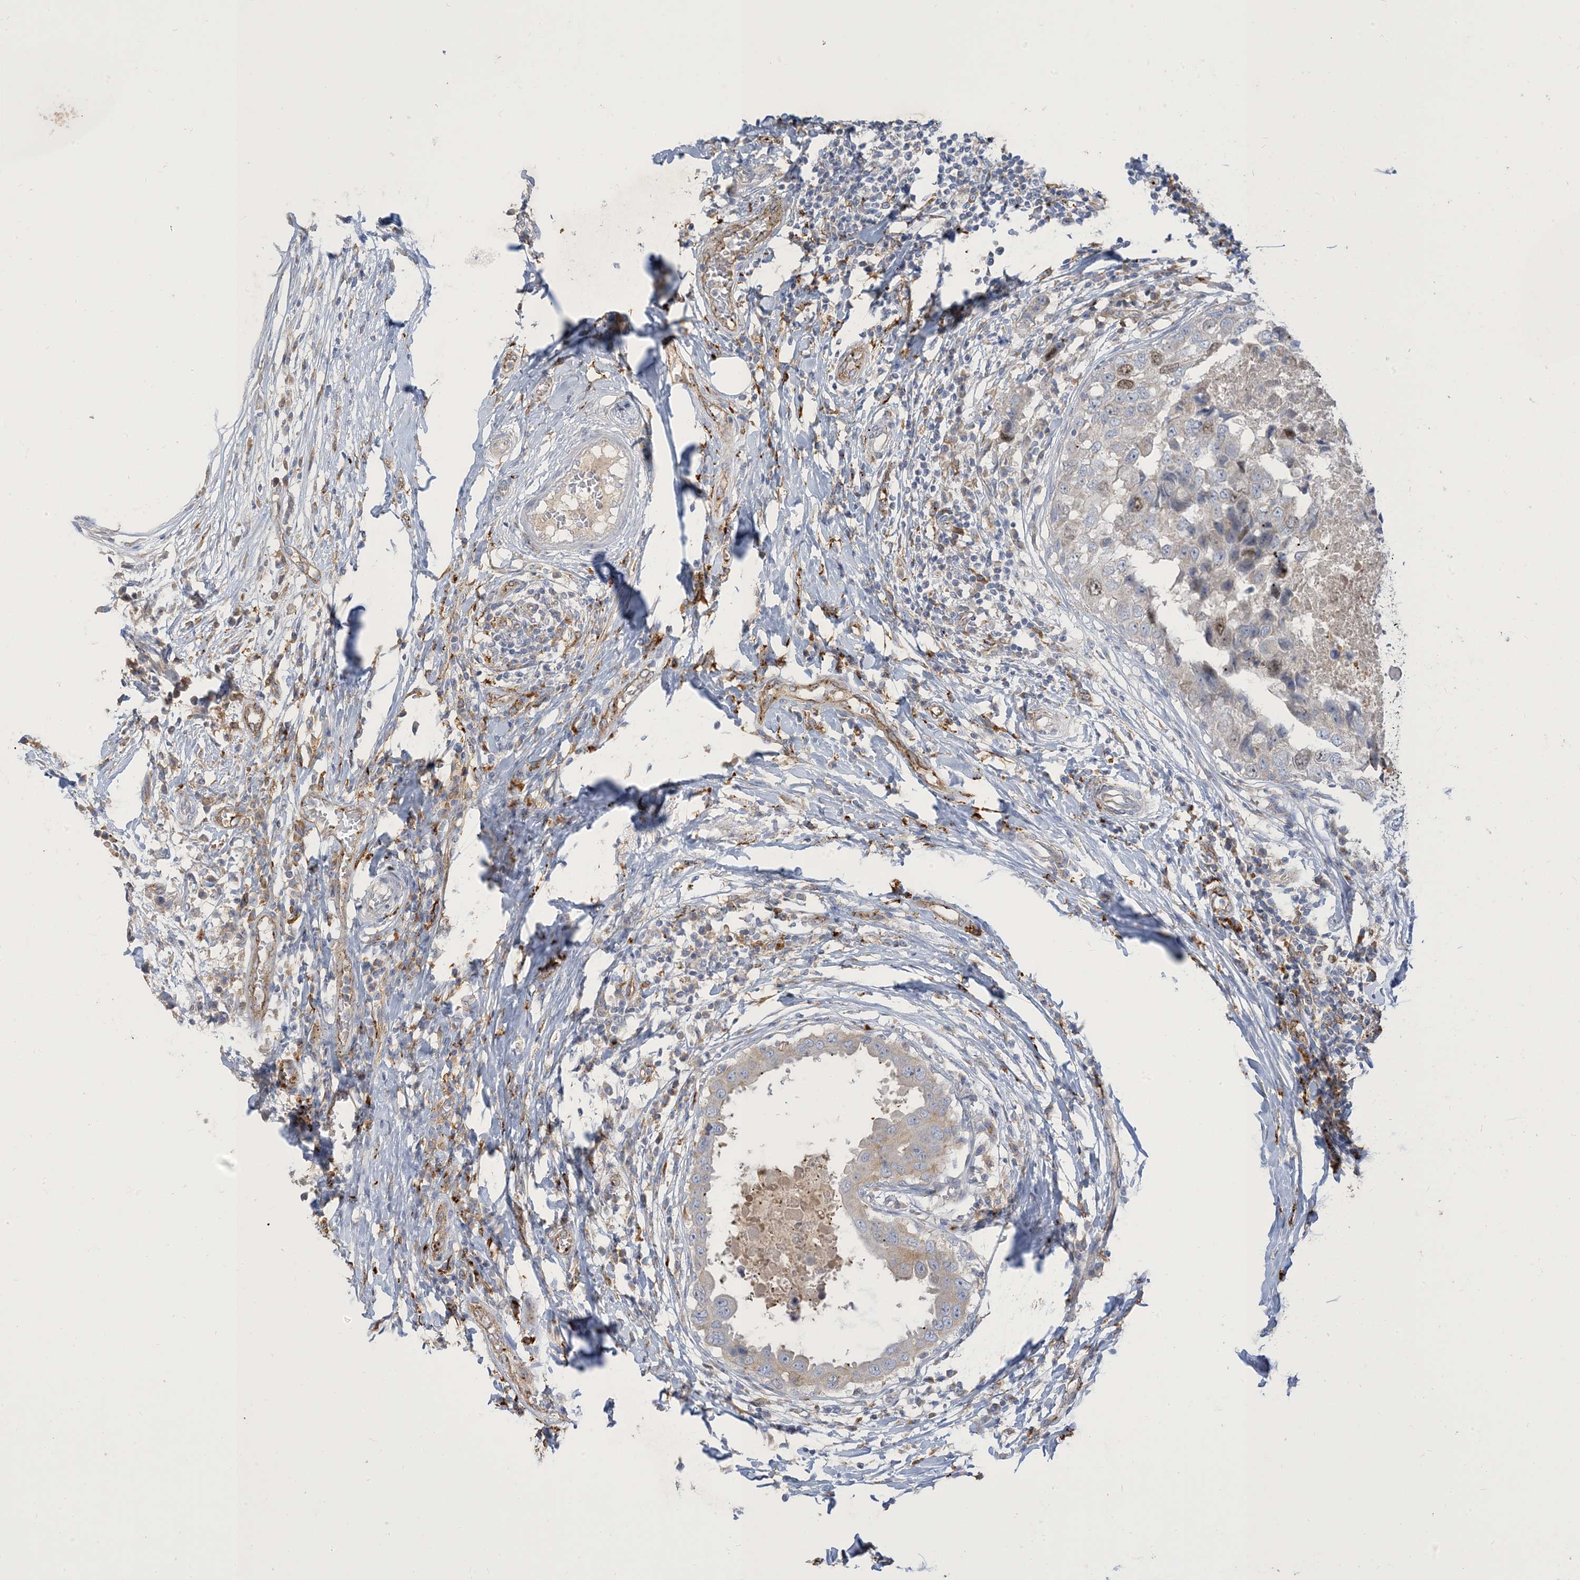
{"staining": {"intensity": "moderate", "quantity": "<25%", "location": "nuclear"}, "tissue": "breast cancer", "cell_type": "Tumor cells", "image_type": "cancer", "snomed": [{"axis": "morphology", "description": "Duct carcinoma"}, {"axis": "topography", "description": "Breast"}], "caption": "This is a histology image of immunohistochemistry staining of breast cancer (invasive ductal carcinoma), which shows moderate expression in the nuclear of tumor cells.", "gene": "PEAR1", "patient": {"sex": "female", "age": 27}}